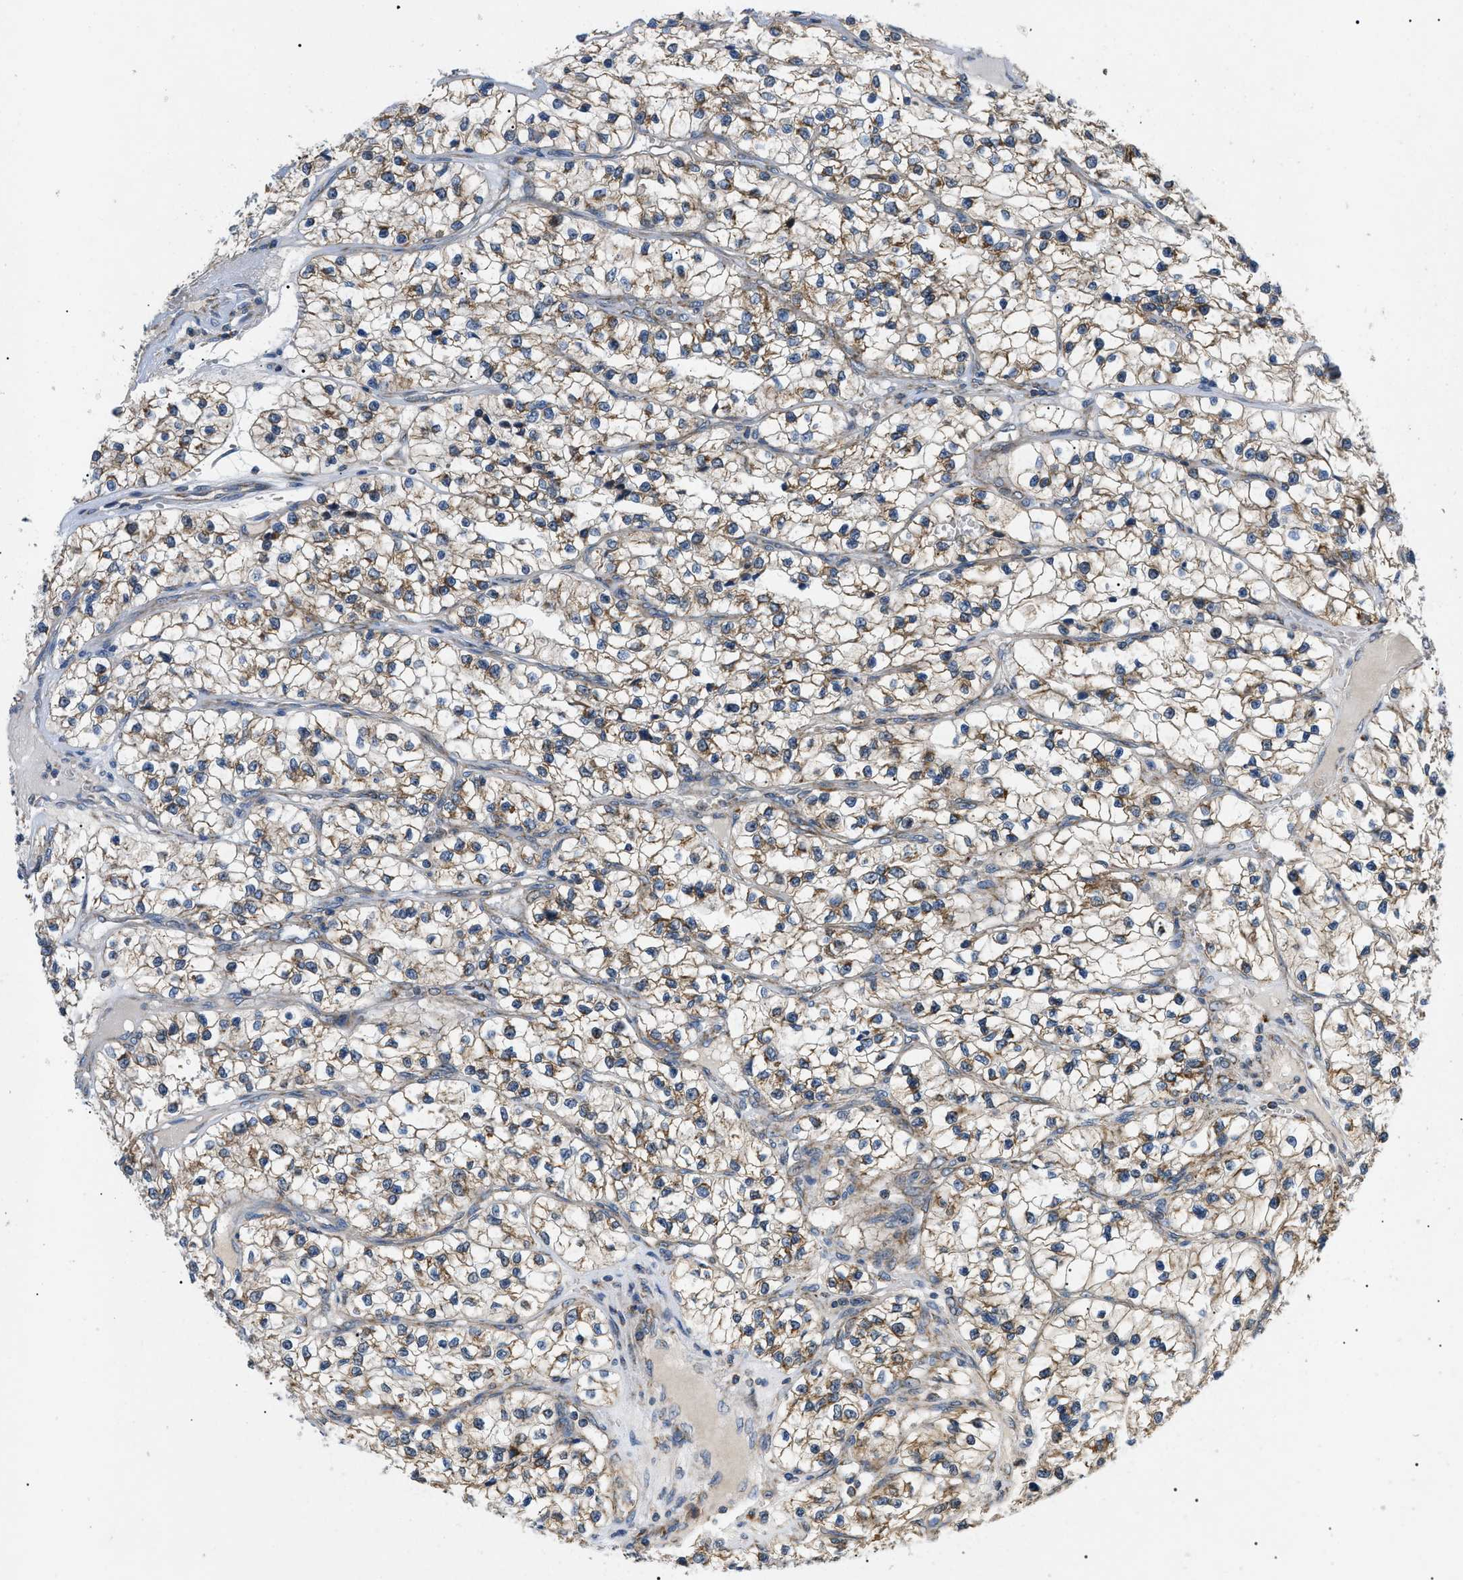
{"staining": {"intensity": "moderate", "quantity": ">75%", "location": "cytoplasmic/membranous"}, "tissue": "renal cancer", "cell_type": "Tumor cells", "image_type": "cancer", "snomed": [{"axis": "morphology", "description": "Adenocarcinoma, NOS"}, {"axis": "topography", "description": "Kidney"}], "caption": "Renal cancer (adenocarcinoma) stained for a protein shows moderate cytoplasmic/membranous positivity in tumor cells.", "gene": "TOMM6", "patient": {"sex": "female", "age": 57}}